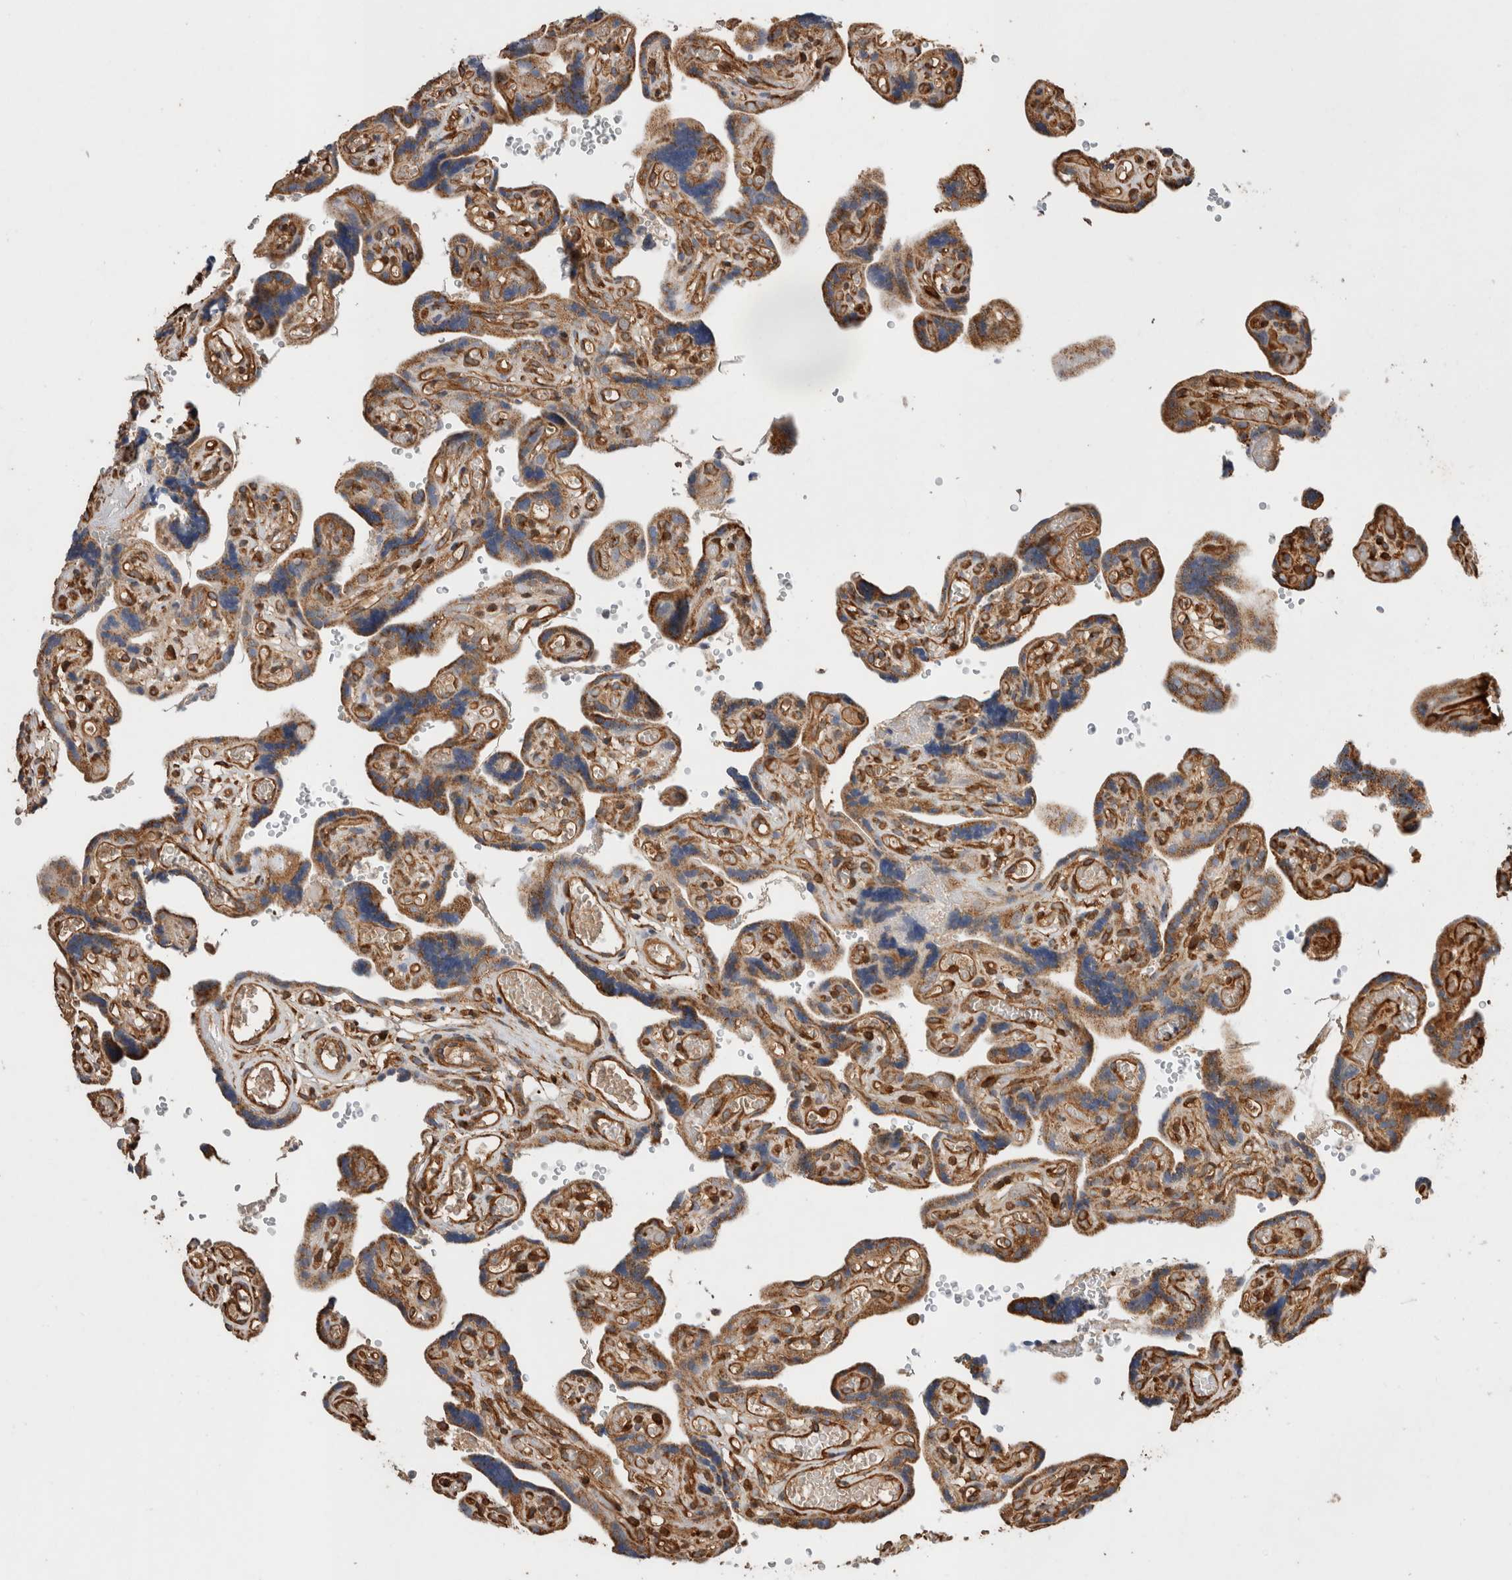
{"staining": {"intensity": "strong", "quantity": "25%-75%", "location": "cytoplasmic/membranous"}, "tissue": "placenta", "cell_type": "Decidual cells", "image_type": "normal", "snomed": [{"axis": "morphology", "description": "Normal tissue, NOS"}, {"axis": "topography", "description": "Placenta"}], "caption": "Immunohistochemical staining of unremarkable human placenta demonstrates 25%-75% levels of strong cytoplasmic/membranous protein expression in about 25%-75% of decidual cells. (IHC, brightfield microscopy, high magnification).", "gene": "ZNF397", "patient": {"sex": "female", "age": 30}}